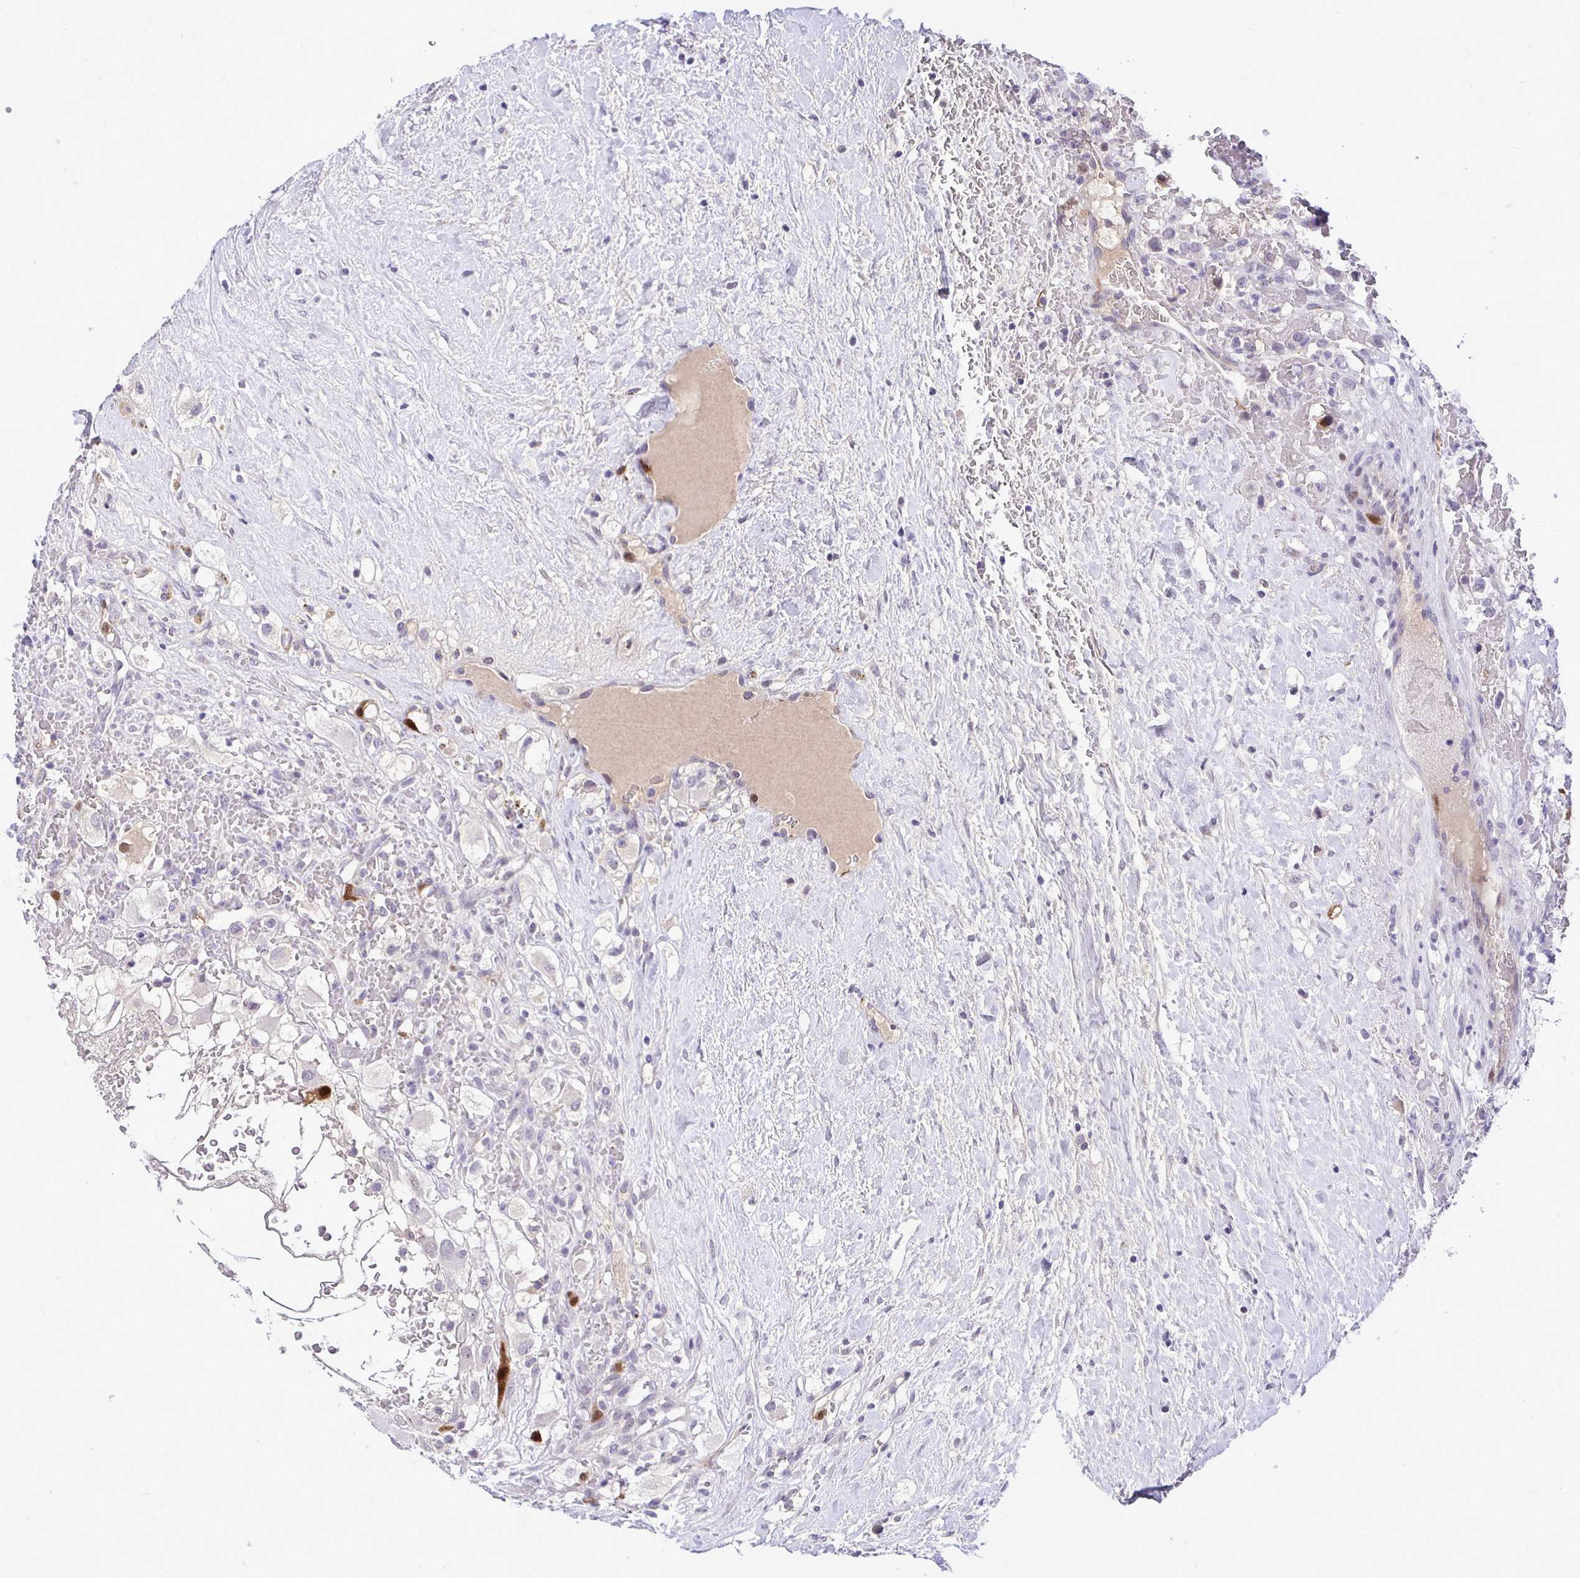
{"staining": {"intensity": "negative", "quantity": "none", "location": "none"}, "tissue": "renal cancer", "cell_type": "Tumor cells", "image_type": "cancer", "snomed": [{"axis": "morphology", "description": "Adenocarcinoma, NOS"}, {"axis": "topography", "description": "Kidney"}], "caption": "Tumor cells are negative for brown protein staining in renal adenocarcinoma.", "gene": "CDC20", "patient": {"sex": "male", "age": 59}}